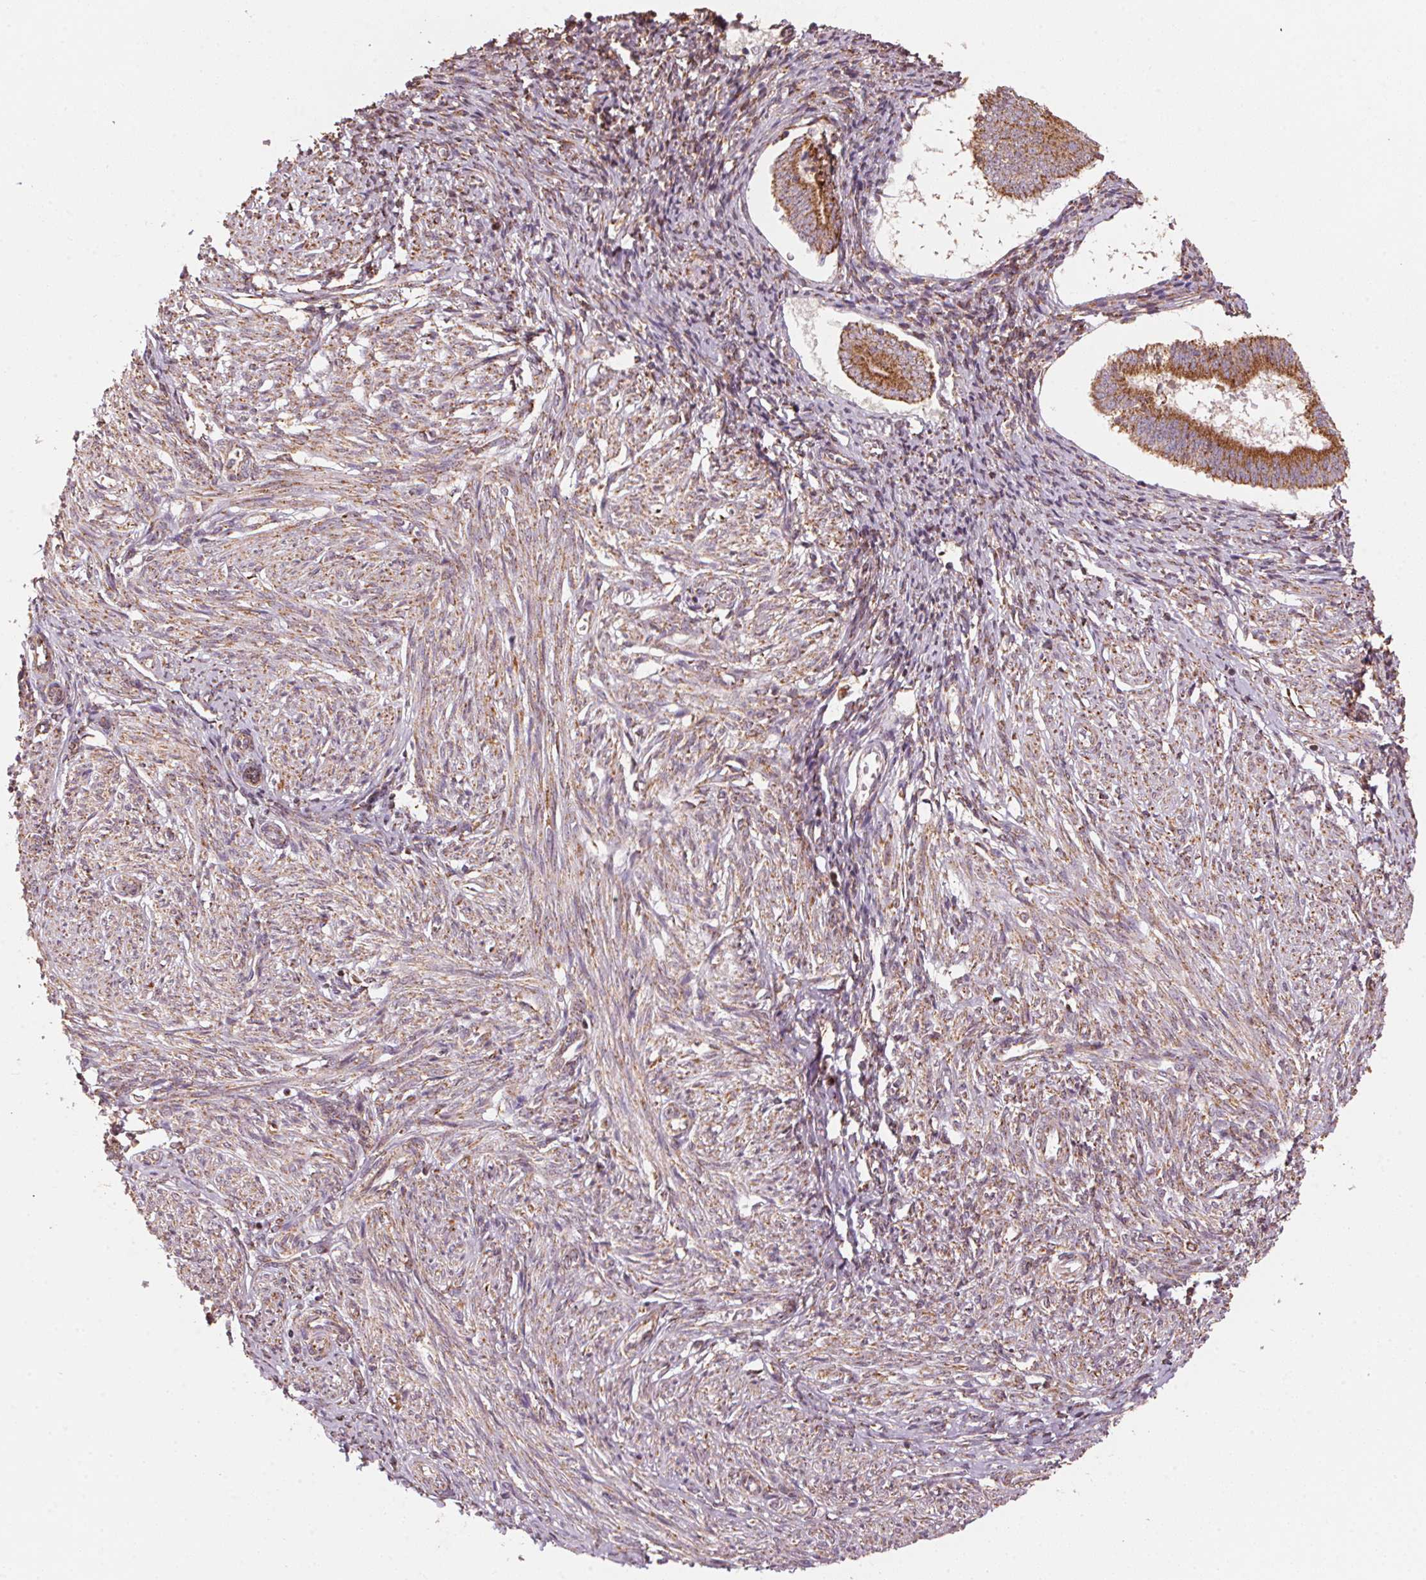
{"staining": {"intensity": "moderate", "quantity": ">75%", "location": "cytoplasmic/membranous"}, "tissue": "endometrium", "cell_type": "Cells in endometrial stroma", "image_type": "normal", "snomed": [{"axis": "morphology", "description": "Normal tissue, NOS"}, {"axis": "topography", "description": "Endometrium"}], "caption": "Protein expression analysis of unremarkable endometrium displays moderate cytoplasmic/membranous staining in about >75% of cells in endometrial stroma. (Brightfield microscopy of DAB IHC at high magnification).", "gene": "TOMM70", "patient": {"sex": "female", "age": 50}}